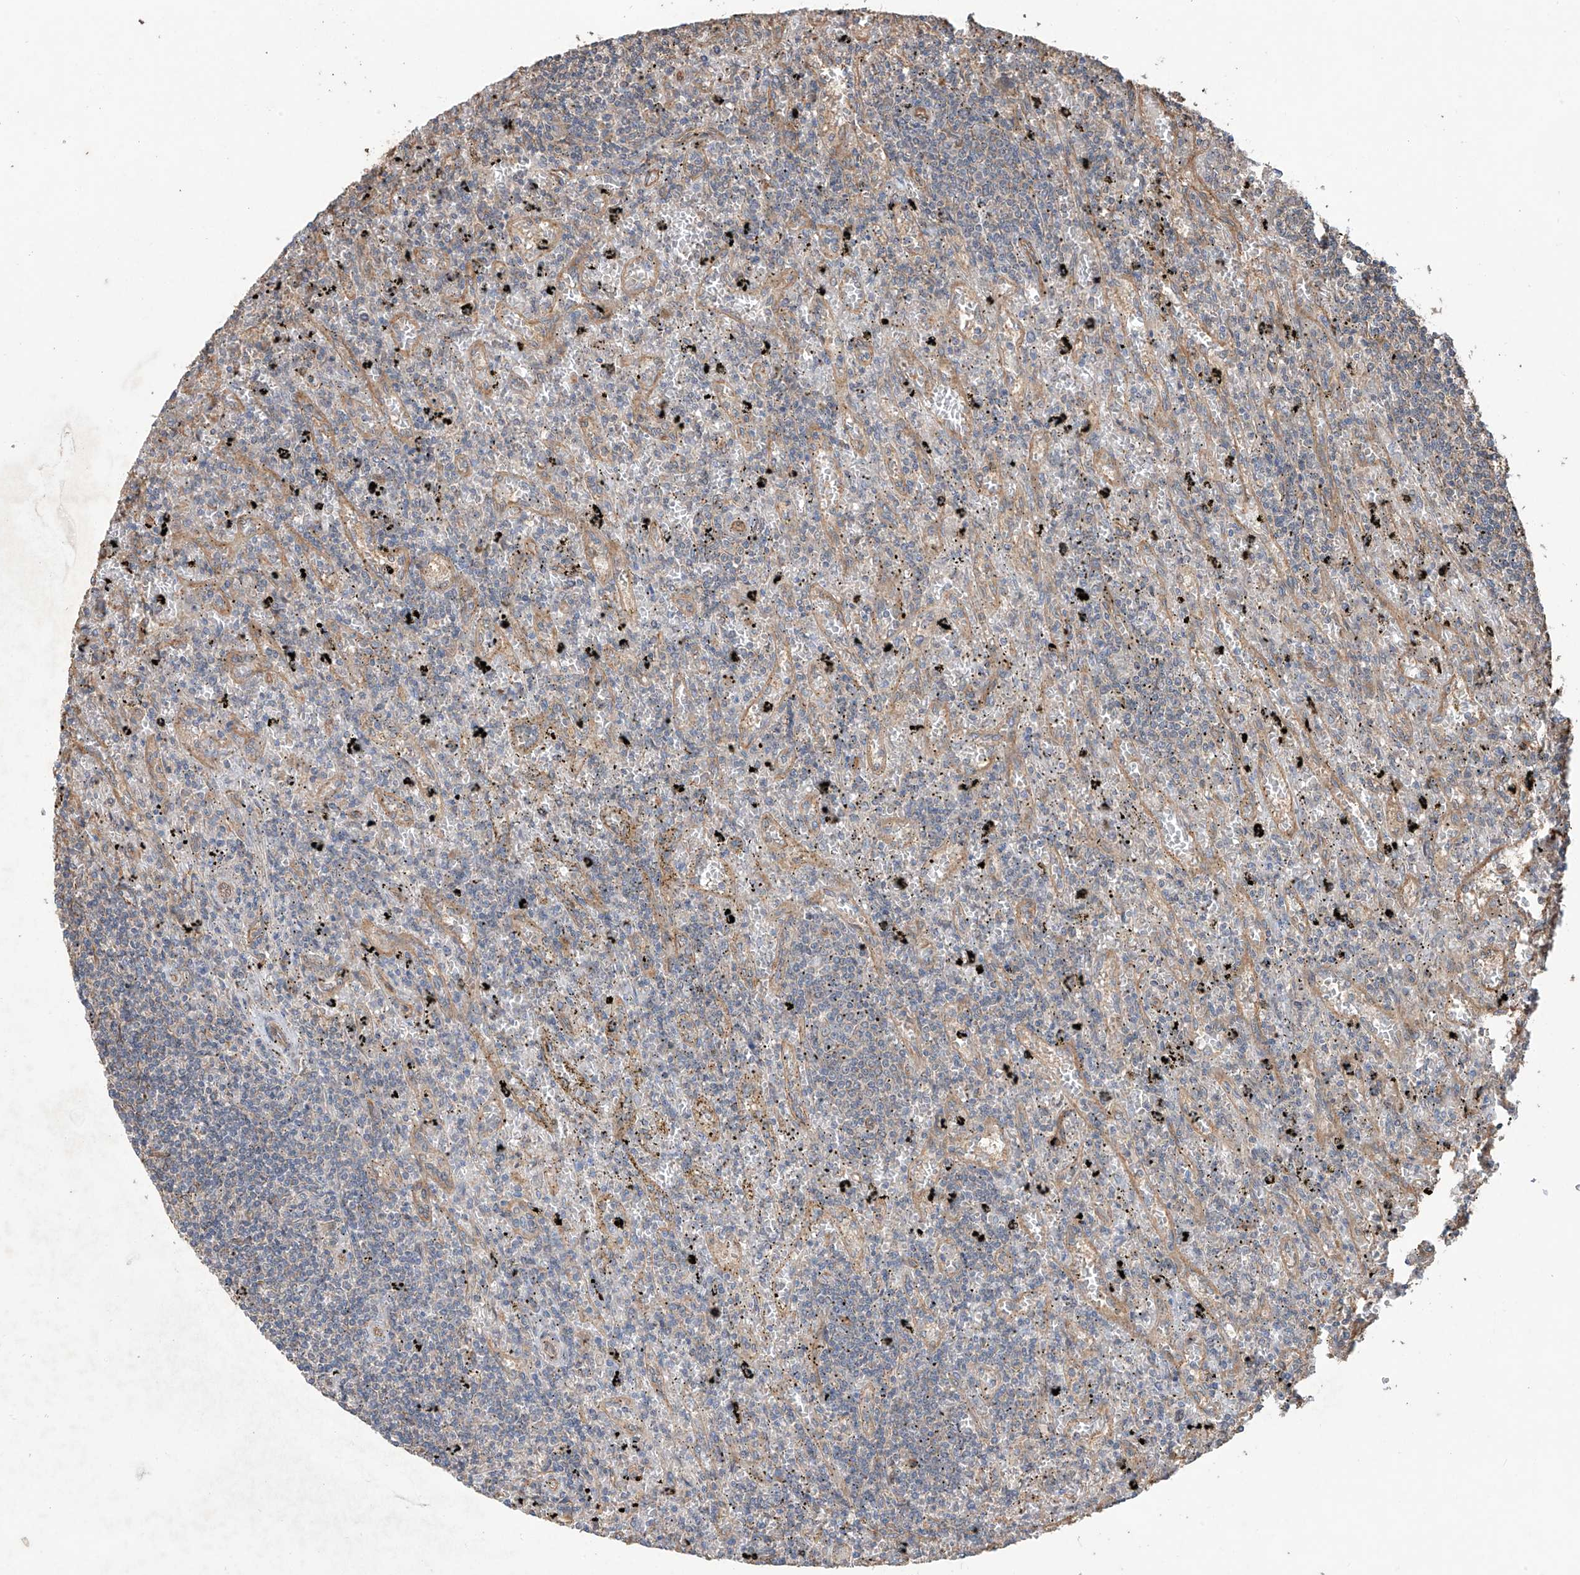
{"staining": {"intensity": "negative", "quantity": "none", "location": "none"}, "tissue": "lymphoma", "cell_type": "Tumor cells", "image_type": "cancer", "snomed": [{"axis": "morphology", "description": "Malignant lymphoma, non-Hodgkin's type, Low grade"}, {"axis": "topography", "description": "Spleen"}], "caption": "Malignant lymphoma, non-Hodgkin's type (low-grade) was stained to show a protein in brown. There is no significant staining in tumor cells.", "gene": "AGBL5", "patient": {"sex": "male", "age": 76}}